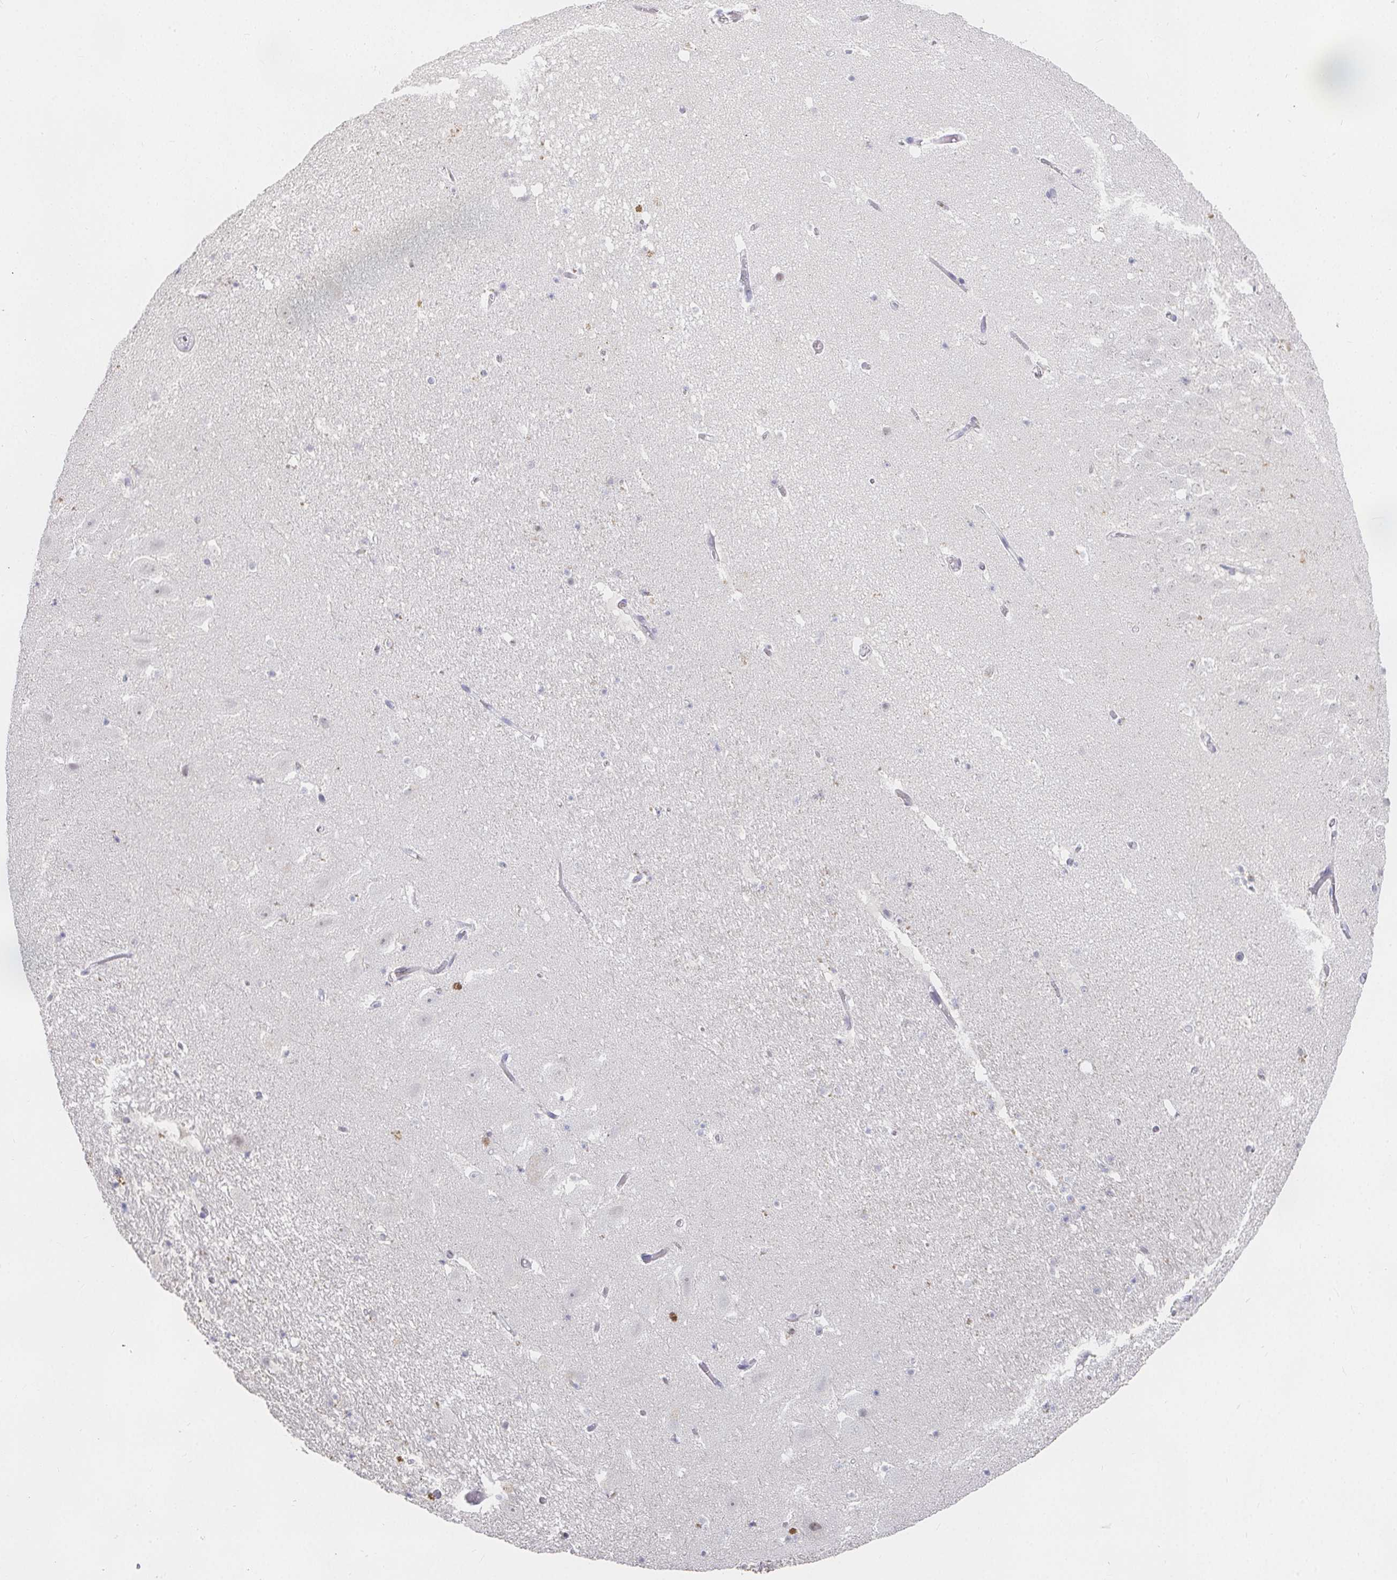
{"staining": {"intensity": "negative", "quantity": "none", "location": "none"}, "tissue": "hippocampus", "cell_type": "Glial cells", "image_type": "normal", "snomed": [{"axis": "morphology", "description": "Normal tissue, NOS"}, {"axis": "topography", "description": "Hippocampus"}], "caption": "IHC photomicrograph of unremarkable hippocampus: human hippocampus stained with DAB reveals no significant protein staining in glial cells.", "gene": "RCOR1", "patient": {"sex": "female", "age": 42}}